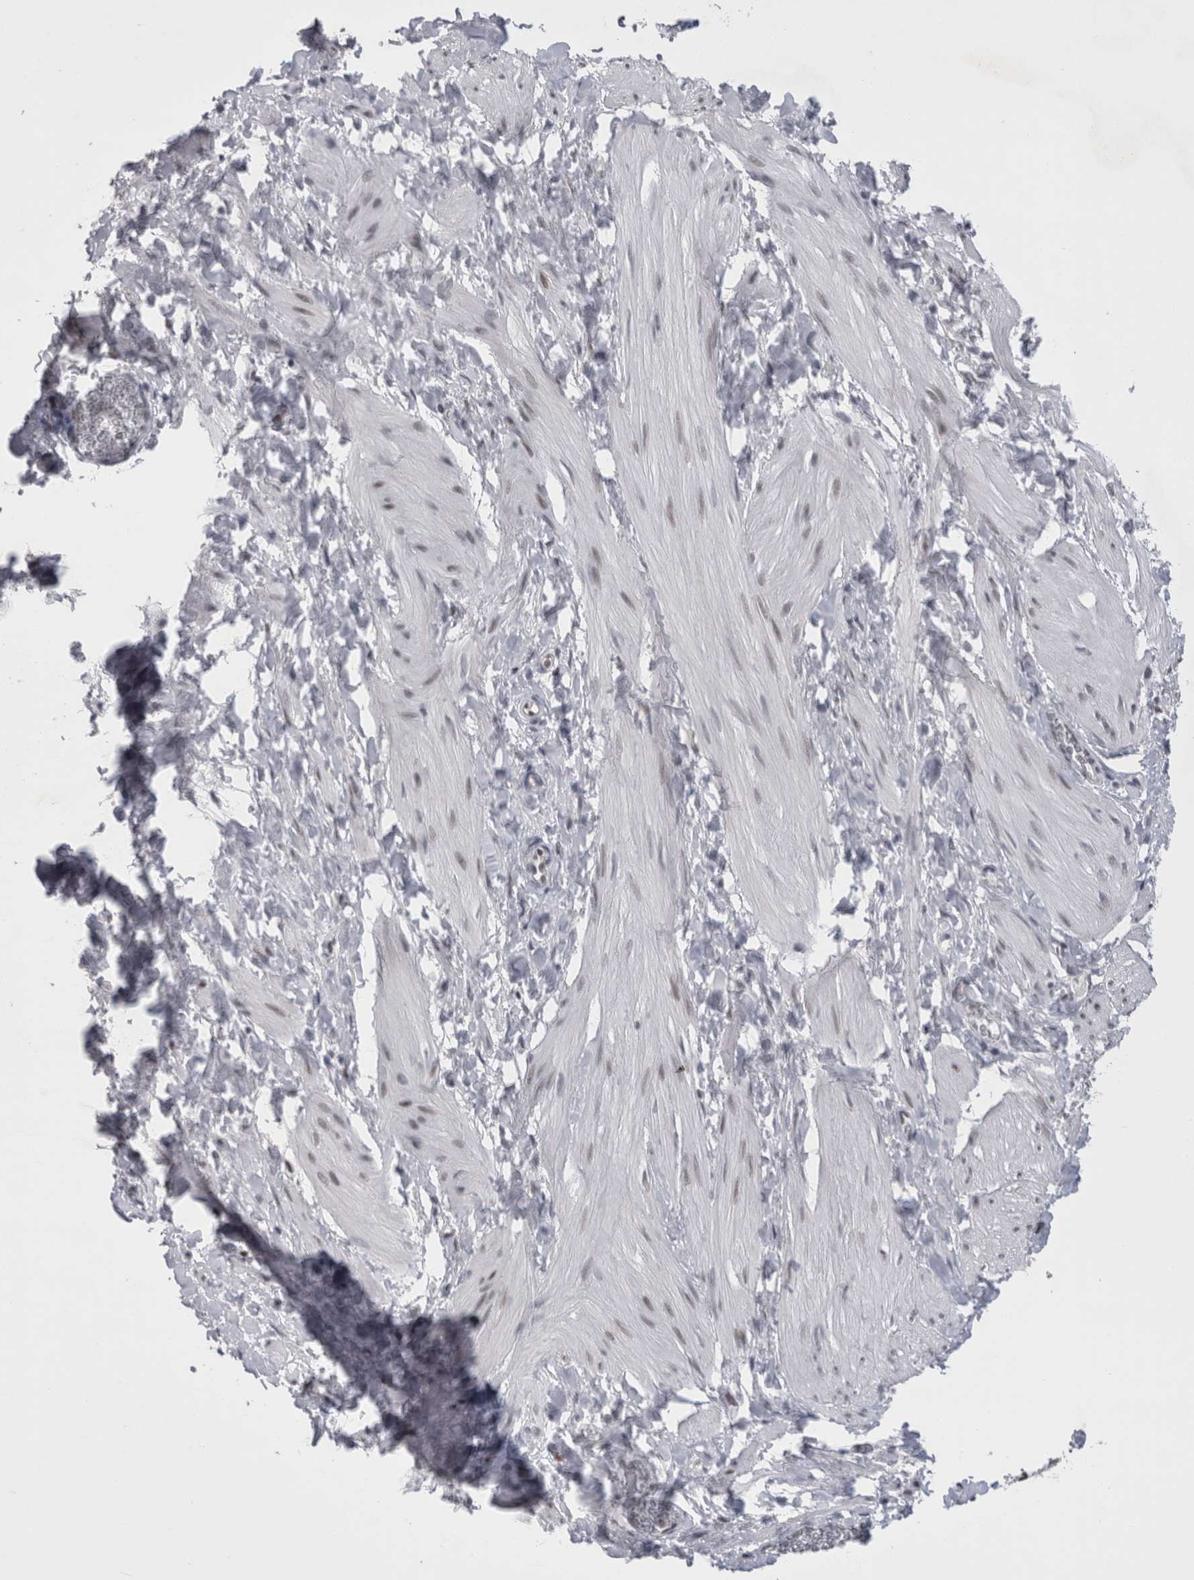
{"staining": {"intensity": "negative", "quantity": "none", "location": "none"}, "tissue": "smooth muscle", "cell_type": "Smooth muscle cells", "image_type": "normal", "snomed": [{"axis": "morphology", "description": "Normal tissue, NOS"}, {"axis": "topography", "description": "Smooth muscle"}], "caption": "DAB (3,3'-diaminobenzidine) immunohistochemical staining of normal smooth muscle exhibits no significant staining in smooth muscle cells. (DAB (3,3'-diaminobenzidine) immunohistochemistry (IHC) with hematoxylin counter stain).", "gene": "PSMB2", "patient": {"sex": "male", "age": 16}}